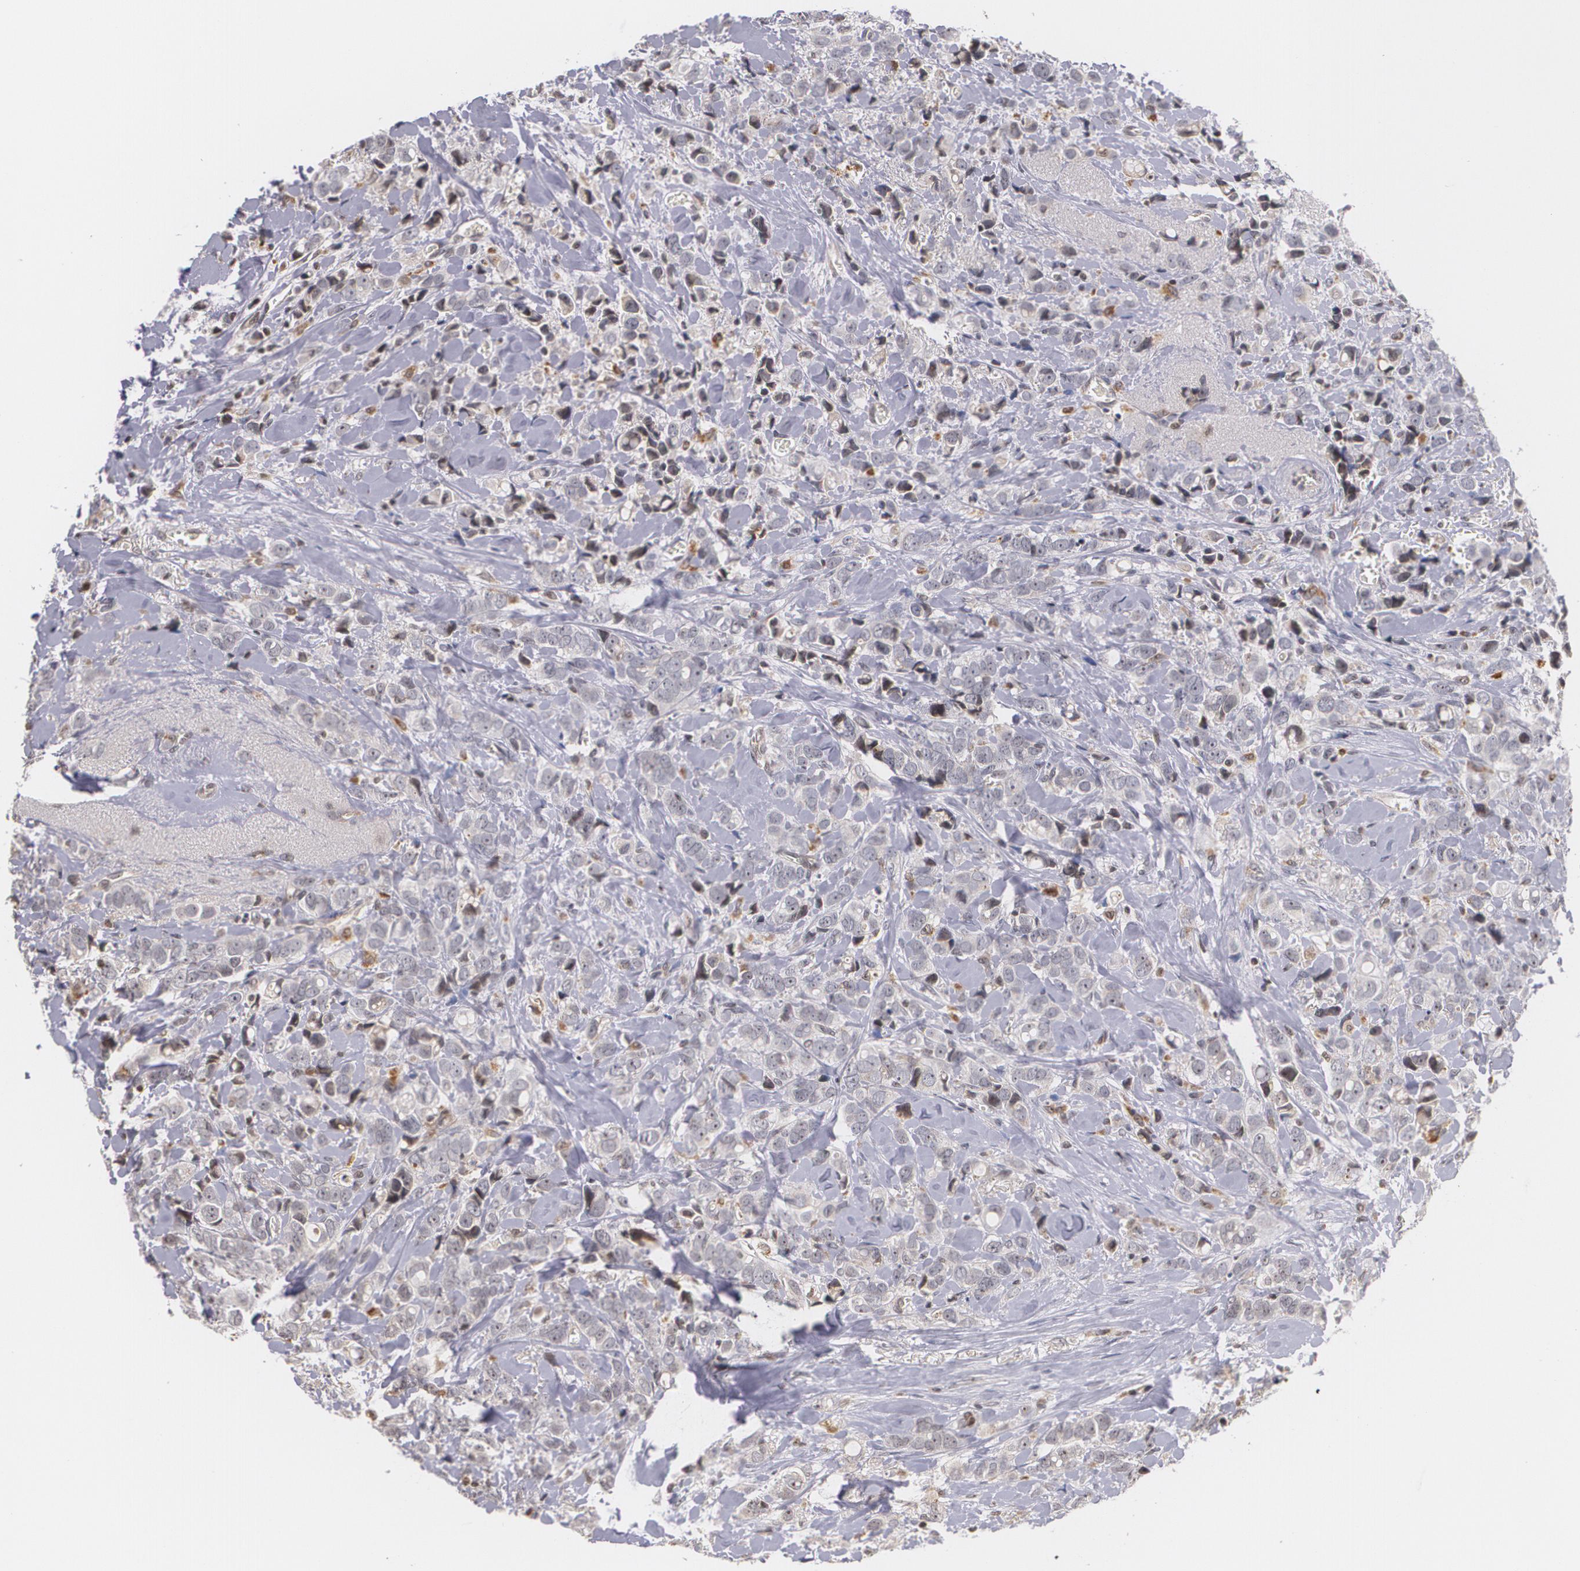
{"staining": {"intensity": "negative", "quantity": "none", "location": "none"}, "tissue": "breast cancer", "cell_type": "Tumor cells", "image_type": "cancer", "snomed": [{"axis": "morphology", "description": "Lobular carcinoma"}, {"axis": "topography", "description": "Breast"}], "caption": "This is a histopathology image of immunohistochemistry (IHC) staining of breast cancer, which shows no expression in tumor cells.", "gene": "VAV3", "patient": {"sex": "female", "age": 57}}